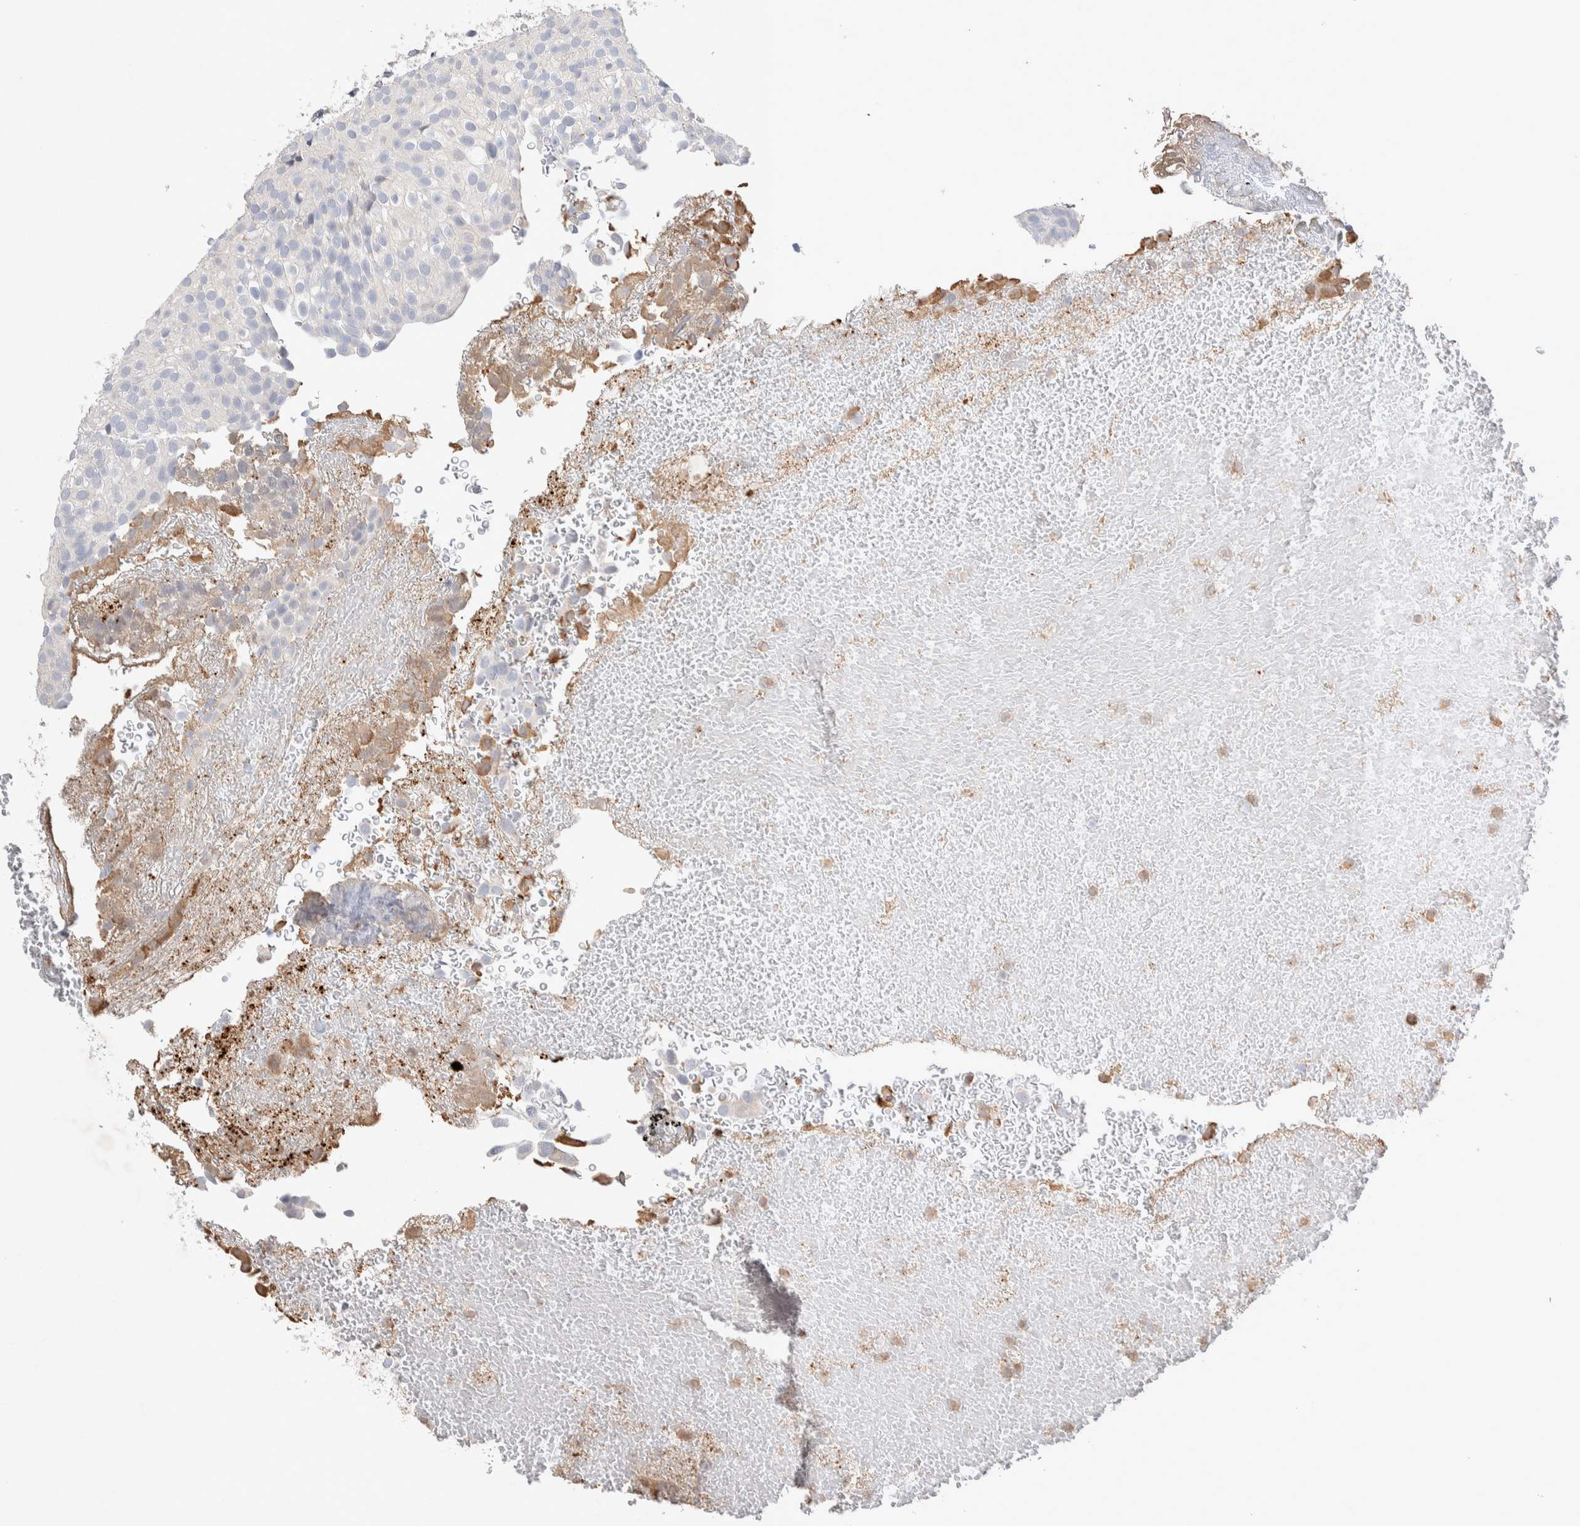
{"staining": {"intensity": "negative", "quantity": "none", "location": "none"}, "tissue": "urothelial cancer", "cell_type": "Tumor cells", "image_type": "cancer", "snomed": [{"axis": "morphology", "description": "Urothelial carcinoma, Low grade"}, {"axis": "topography", "description": "Urinary bladder"}], "caption": "Tumor cells show no significant positivity in low-grade urothelial carcinoma.", "gene": "FFAR2", "patient": {"sex": "male", "age": 78}}